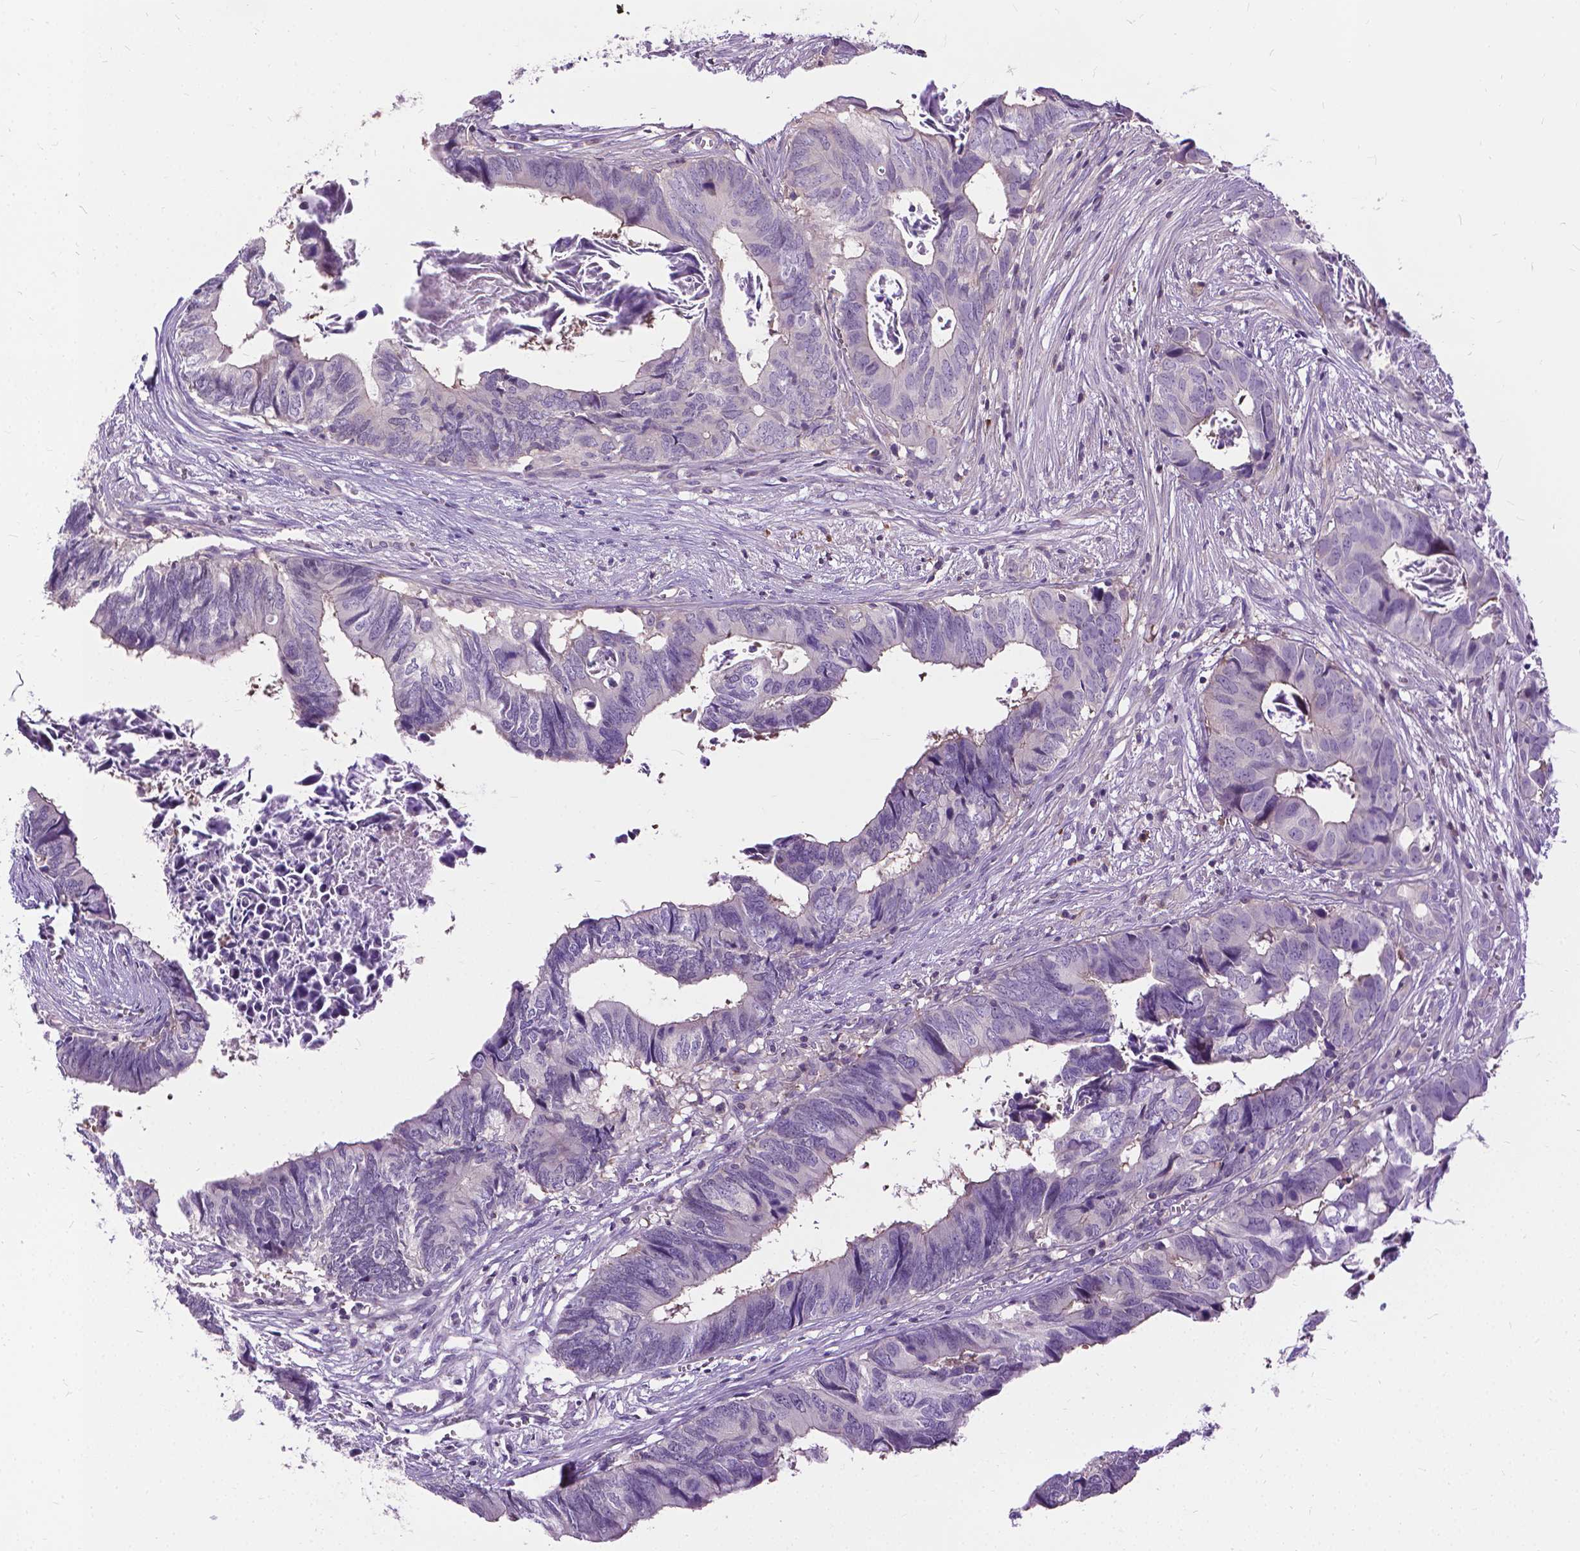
{"staining": {"intensity": "negative", "quantity": "none", "location": "none"}, "tissue": "colorectal cancer", "cell_type": "Tumor cells", "image_type": "cancer", "snomed": [{"axis": "morphology", "description": "Adenocarcinoma, NOS"}, {"axis": "topography", "description": "Colon"}], "caption": "Immunohistochemistry (IHC) of colorectal cancer demonstrates no staining in tumor cells.", "gene": "JAK3", "patient": {"sex": "female", "age": 82}}